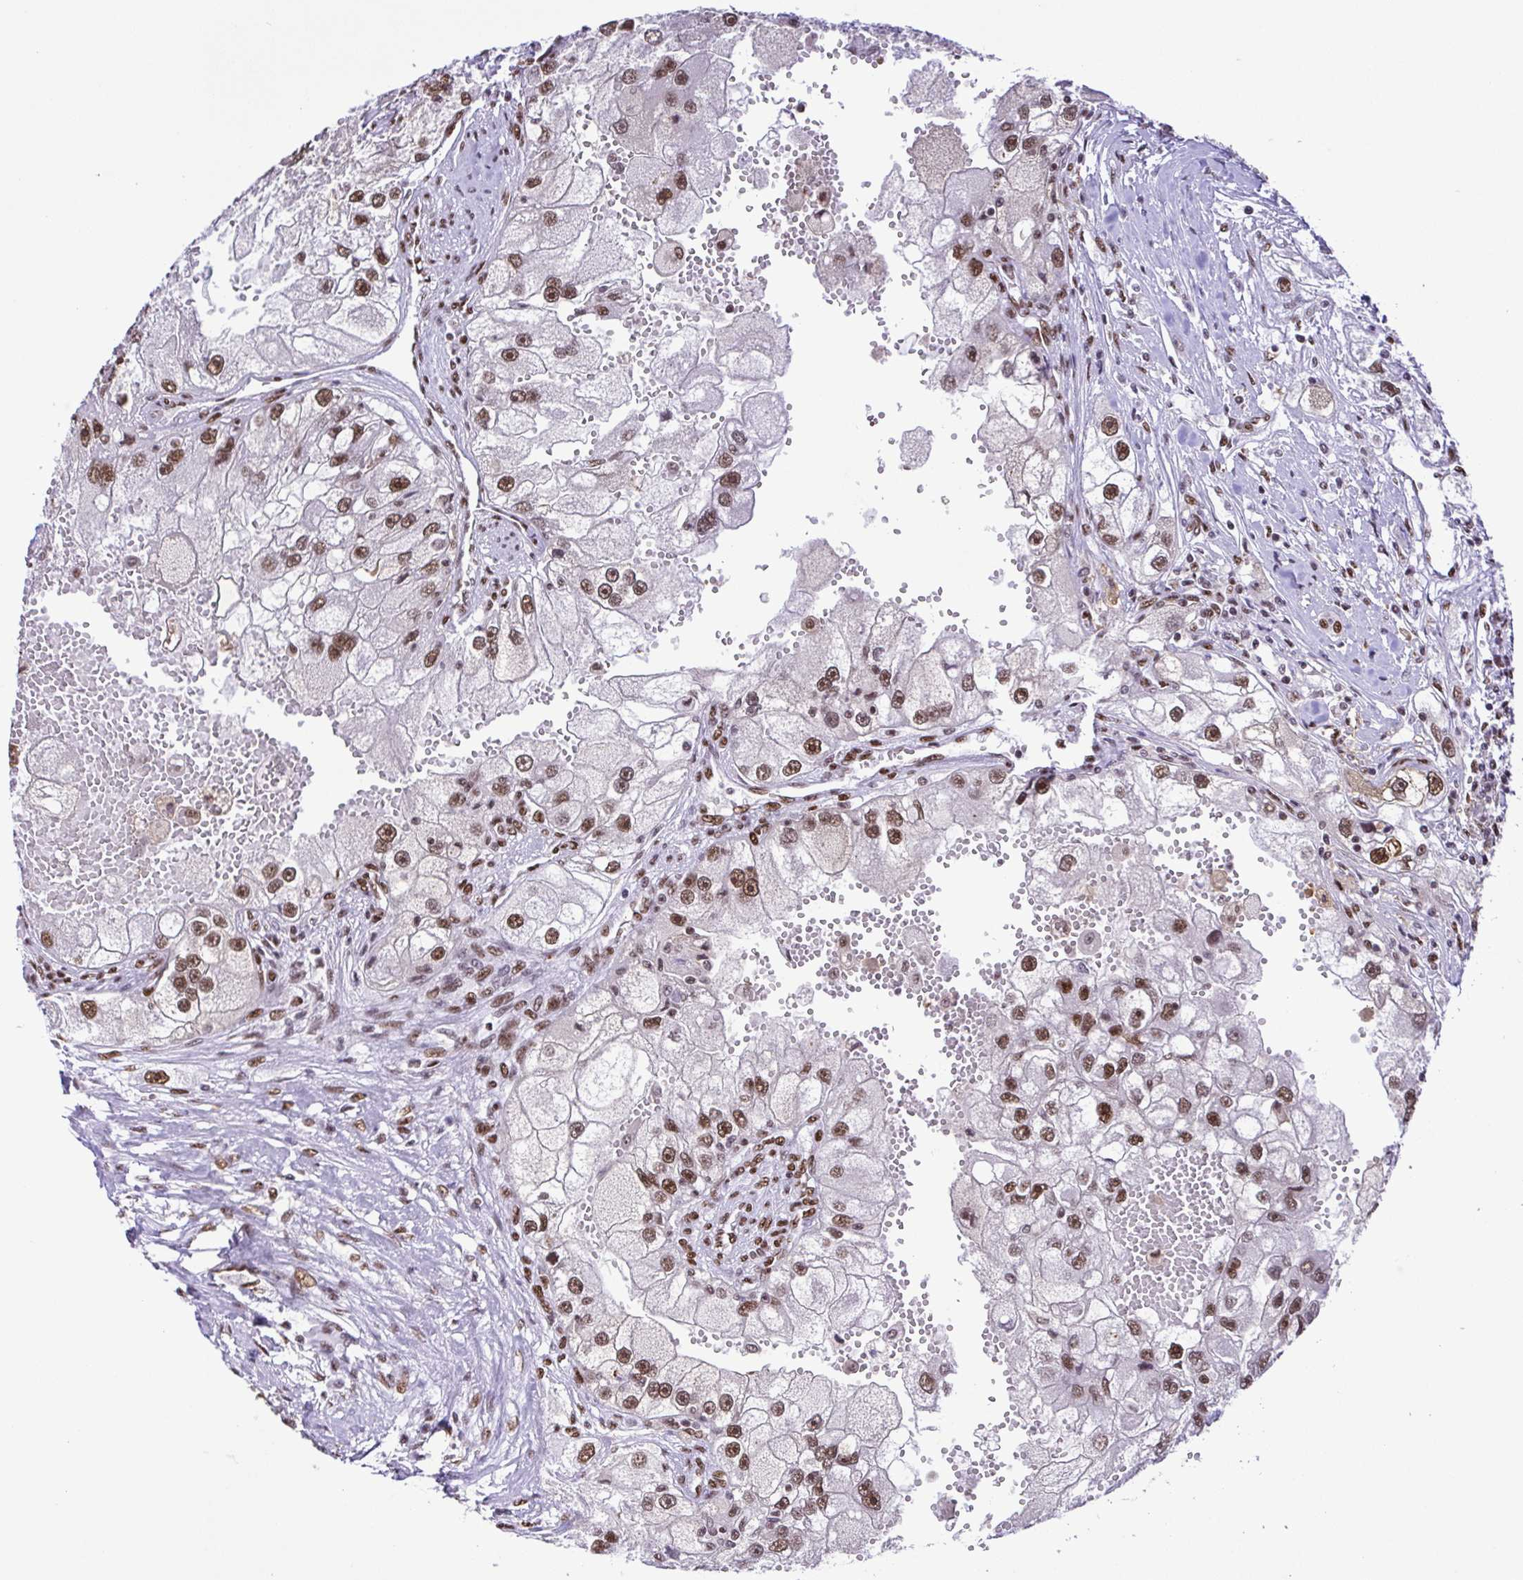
{"staining": {"intensity": "moderate", "quantity": ">75%", "location": "nuclear"}, "tissue": "renal cancer", "cell_type": "Tumor cells", "image_type": "cancer", "snomed": [{"axis": "morphology", "description": "Adenocarcinoma, NOS"}, {"axis": "topography", "description": "Kidney"}], "caption": "Human renal cancer (adenocarcinoma) stained with a brown dye demonstrates moderate nuclear positive expression in about >75% of tumor cells.", "gene": "TRIM28", "patient": {"sex": "male", "age": 63}}